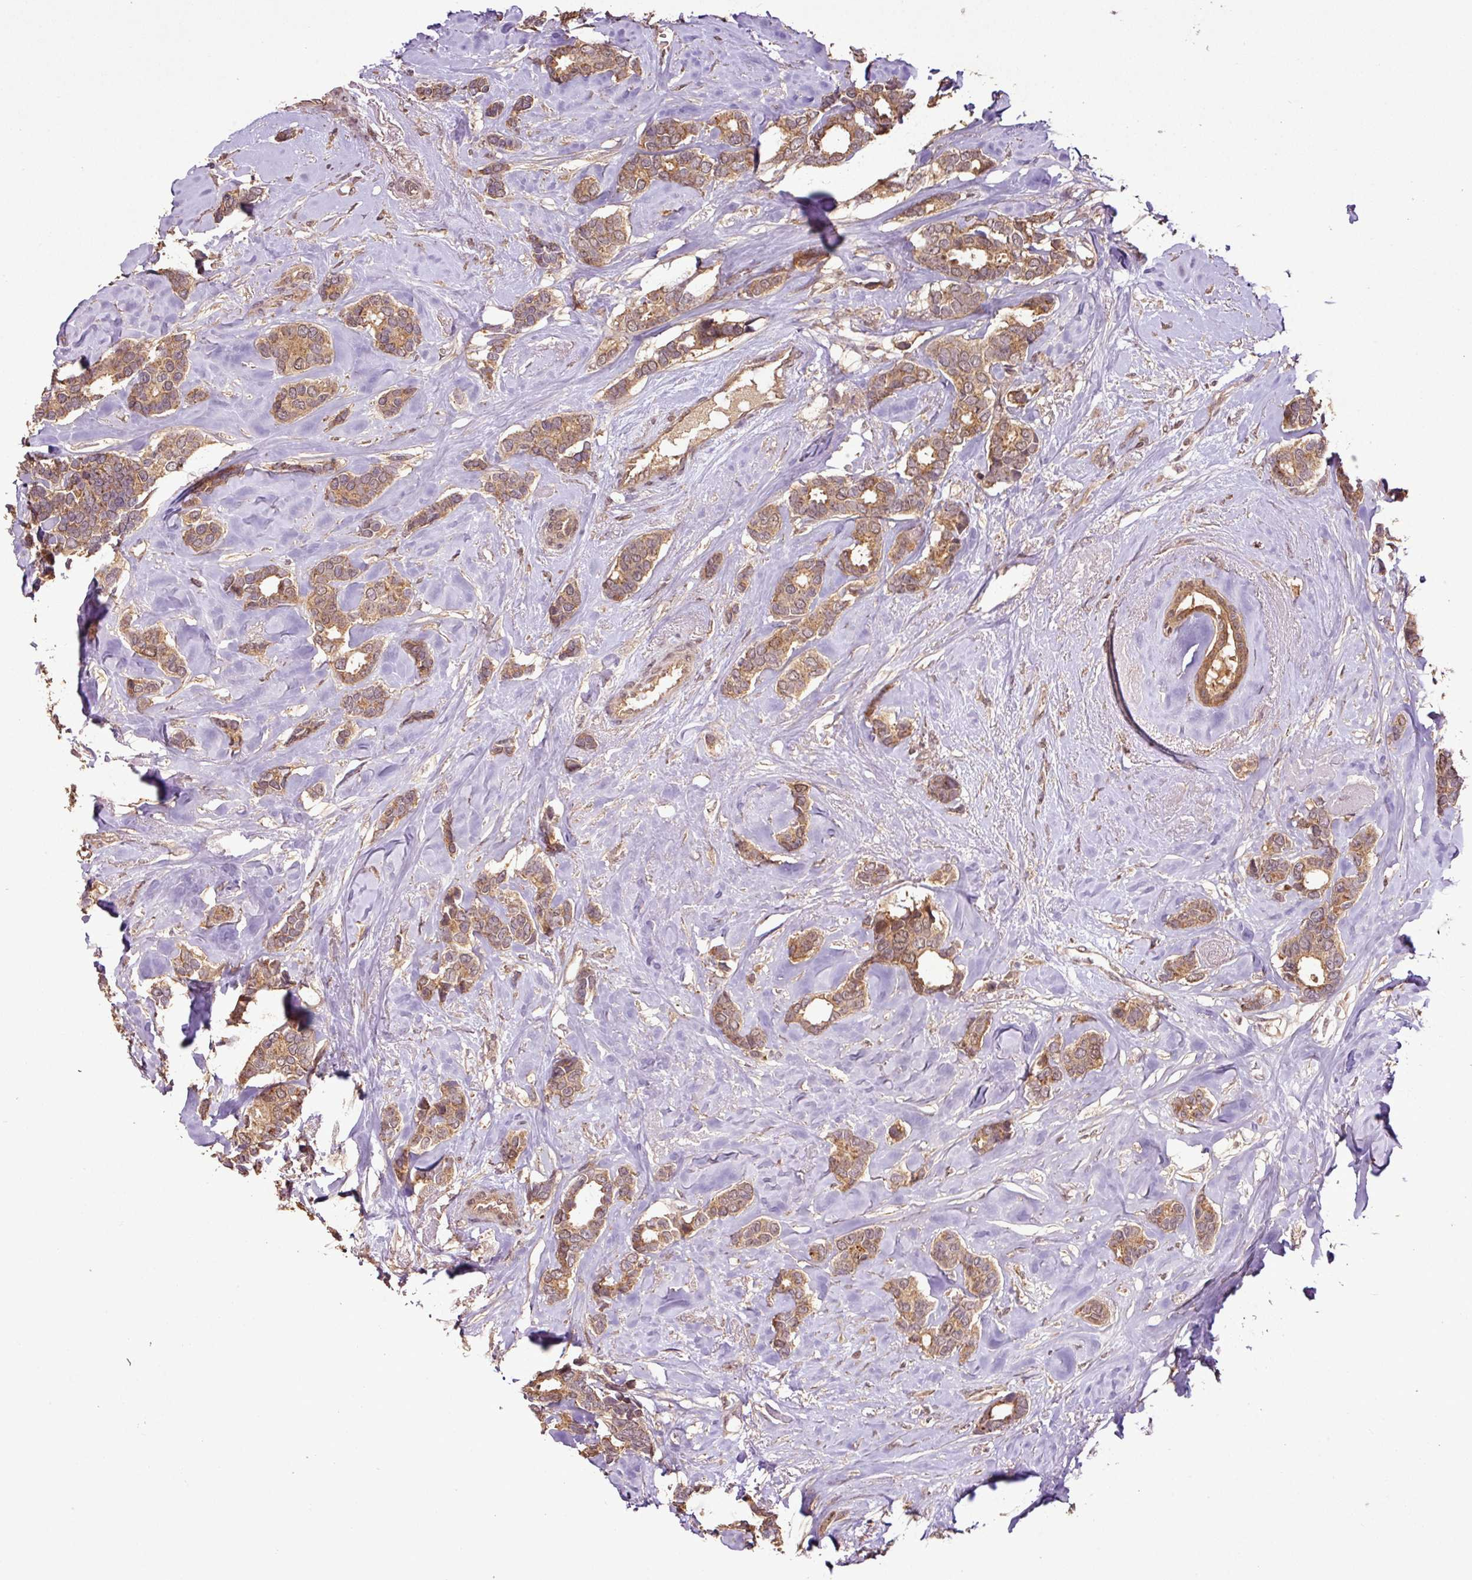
{"staining": {"intensity": "moderate", "quantity": ">75%", "location": "cytoplasmic/membranous,nuclear"}, "tissue": "breast cancer", "cell_type": "Tumor cells", "image_type": "cancer", "snomed": [{"axis": "morphology", "description": "Duct carcinoma"}, {"axis": "topography", "description": "Breast"}], "caption": "Moderate cytoplasmic/membranous and nuclear staining is identified in approximately >75% of tumor cells in breast cancer.", "gene": "FAIM", "patient": {"sex": "female", "age": 87}}